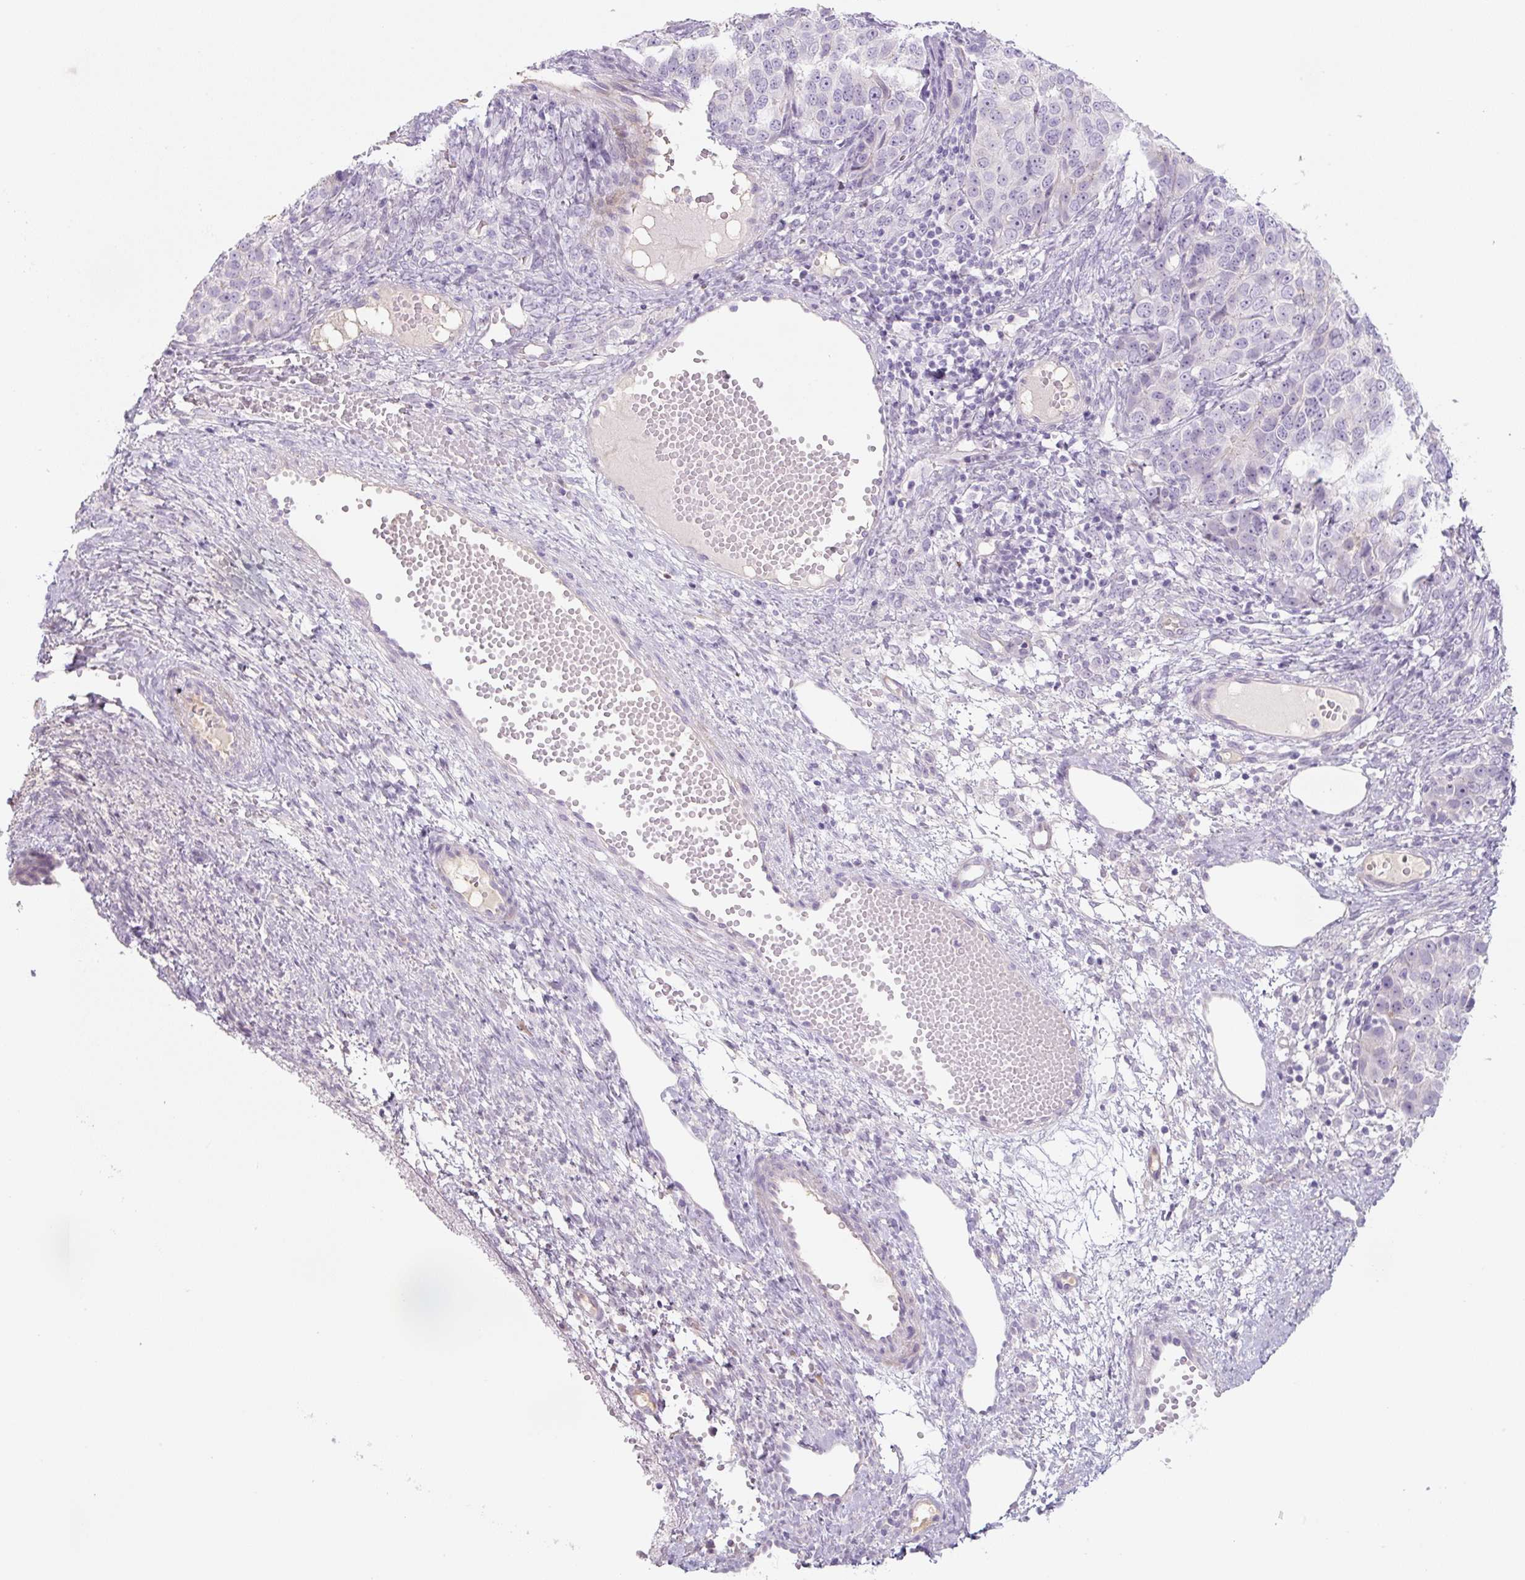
{"staining": {"intensity": "negative", "quantity": "none", "location": "none"}, "tissue": "ovarian cancer", "cell_type": "Tumor cells", "image_type": "cancer", "snomed": [{"axis": "morphology", "description": "Carcinoma, endometroid"}, {"axis": "topography", "description": "Ovary"}], "caption": "Ovarian cancer (endometroid carcinoma) was stained to show a protein in brown. There is no significant positivity in tumor cells.", "gene": "PRM1", "patient": {"sex": "female", "age": 51}}